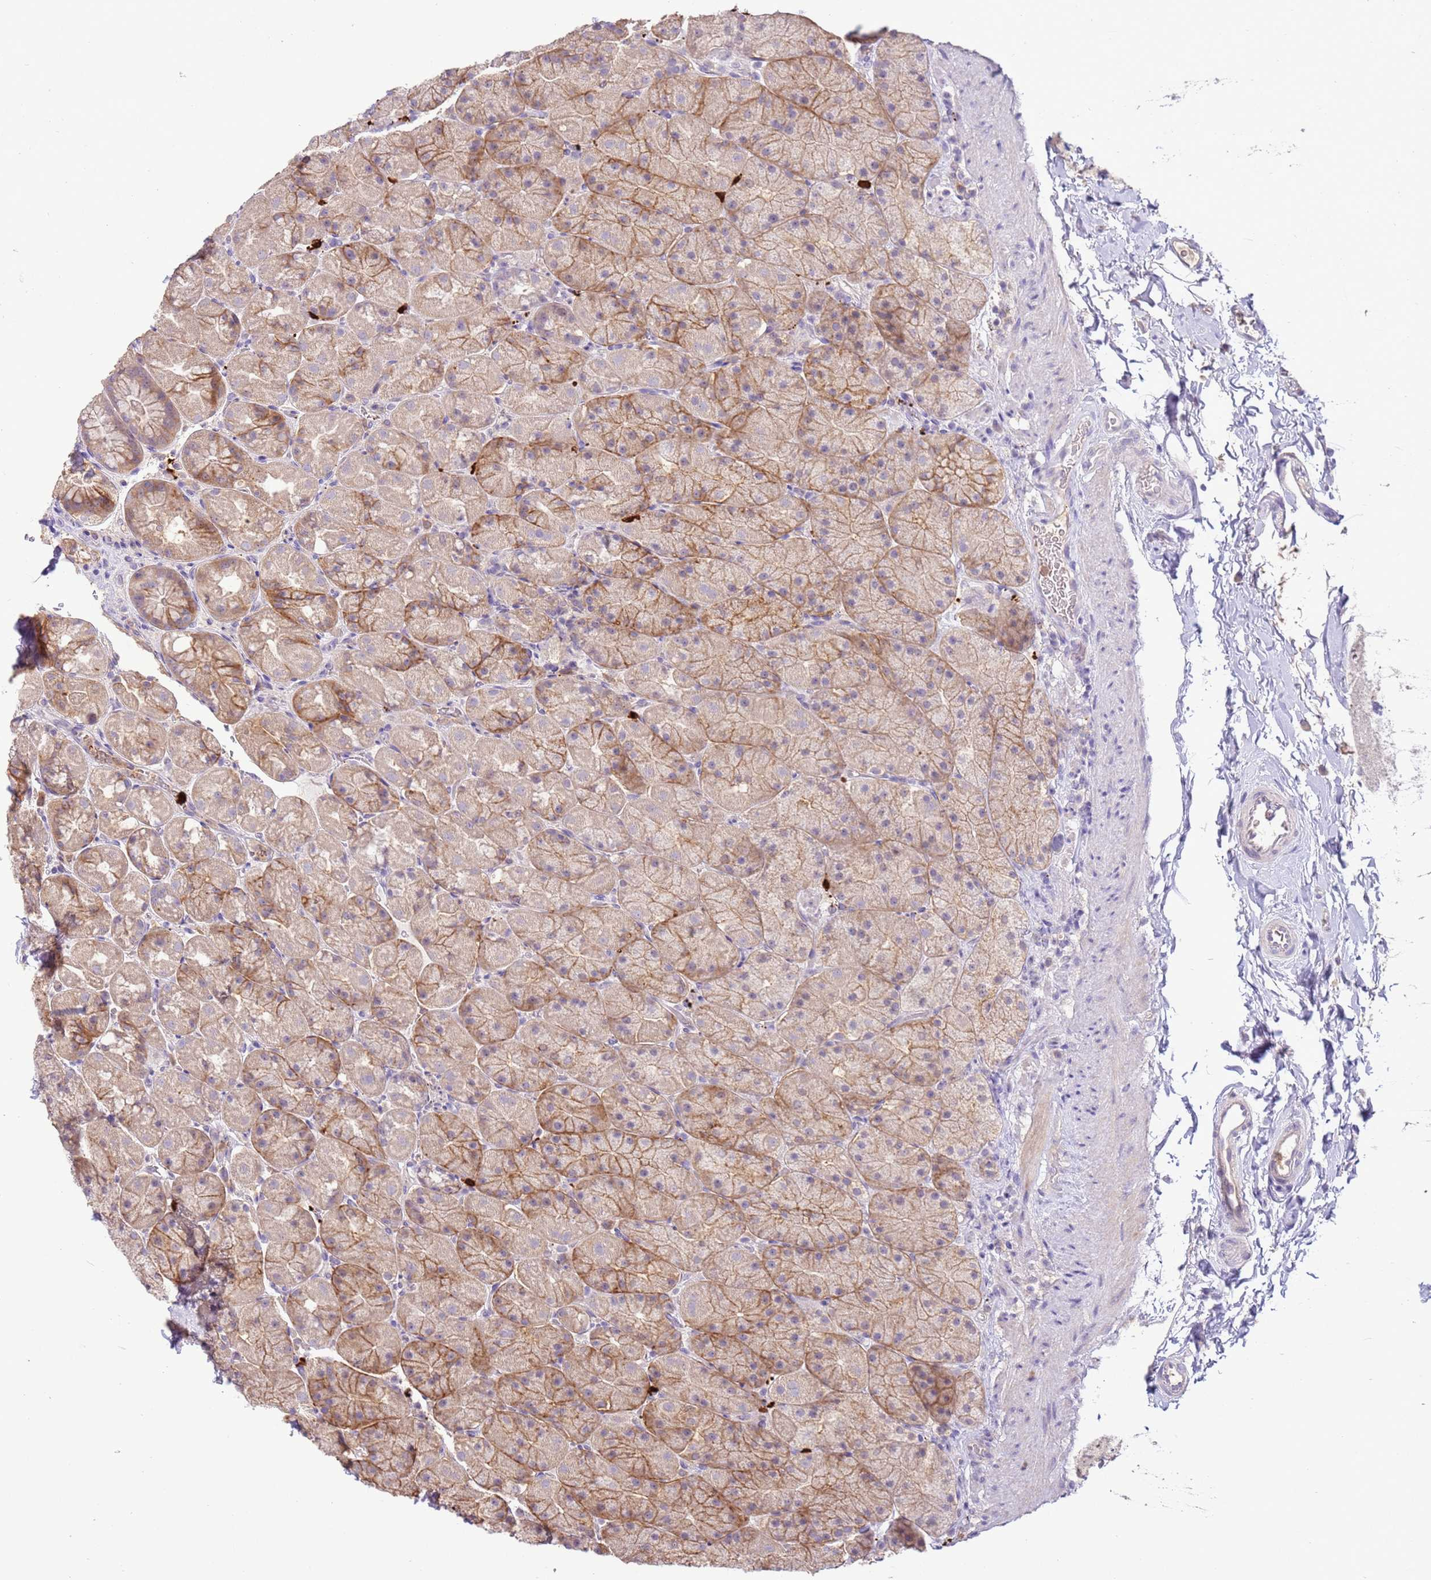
{"staining": {"intensity": "moderate", "quantity": "25%-75%", "location": "cytoplasmic/membranous"}, "tissue": "stomach", "cell_type": "Glandular cells", "image_type": "normal", "snomed": [{"axis": "morphology", "description": "Normal tissue, NOS"}, {"axis": "topography", "description": "Stomach, upper"}, {"axis": "topography", "description": "Stomach, lower"}], "caption": "Protein analysis of normal stomach demonstrates moderate cytoplasmic/membranous positivity in approximately 25%-75% of glandular cells. Nuclei are stained in blue.", "gene": "IL2RG", "patient": {"sex": "male", "age": 67}}